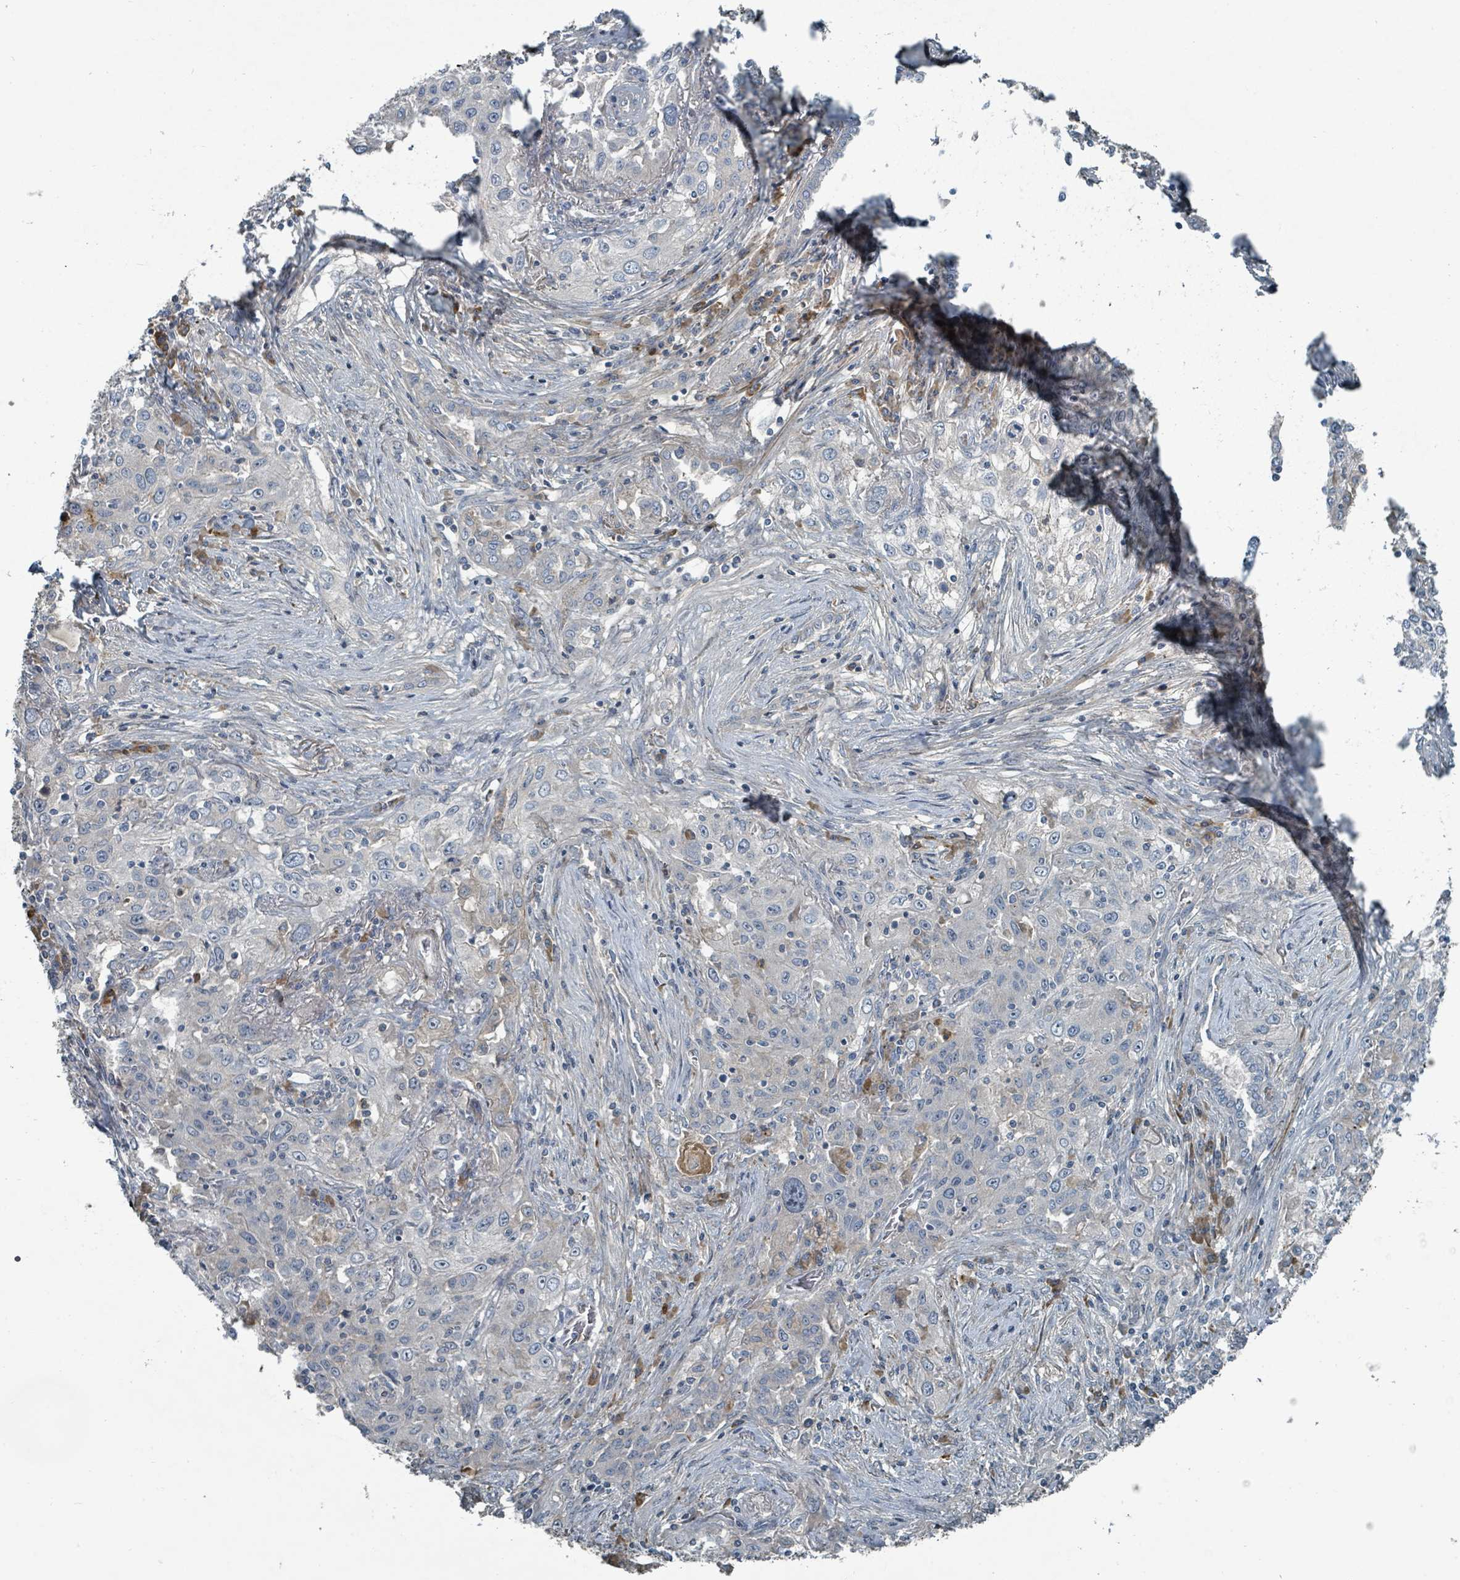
{"staining": {"intensity": "negative", "quantity": "none", "location": "none"}, "tissue": "lung cancer", "cell_type": "Tumor cells", "image_type": "cancer", "snomed": [{"axis": "morphology", "description": "Squamous cell carcinoma, NOS"}, {"axis": "topography", "description": "Lung"}], "caption": "Protein analysis of squamous cell carcinoma (lung) demonstrates no significant staining in tumor cells.", "gene": "SLC44A5", "patient": {"sex": "female", "age": 69}}